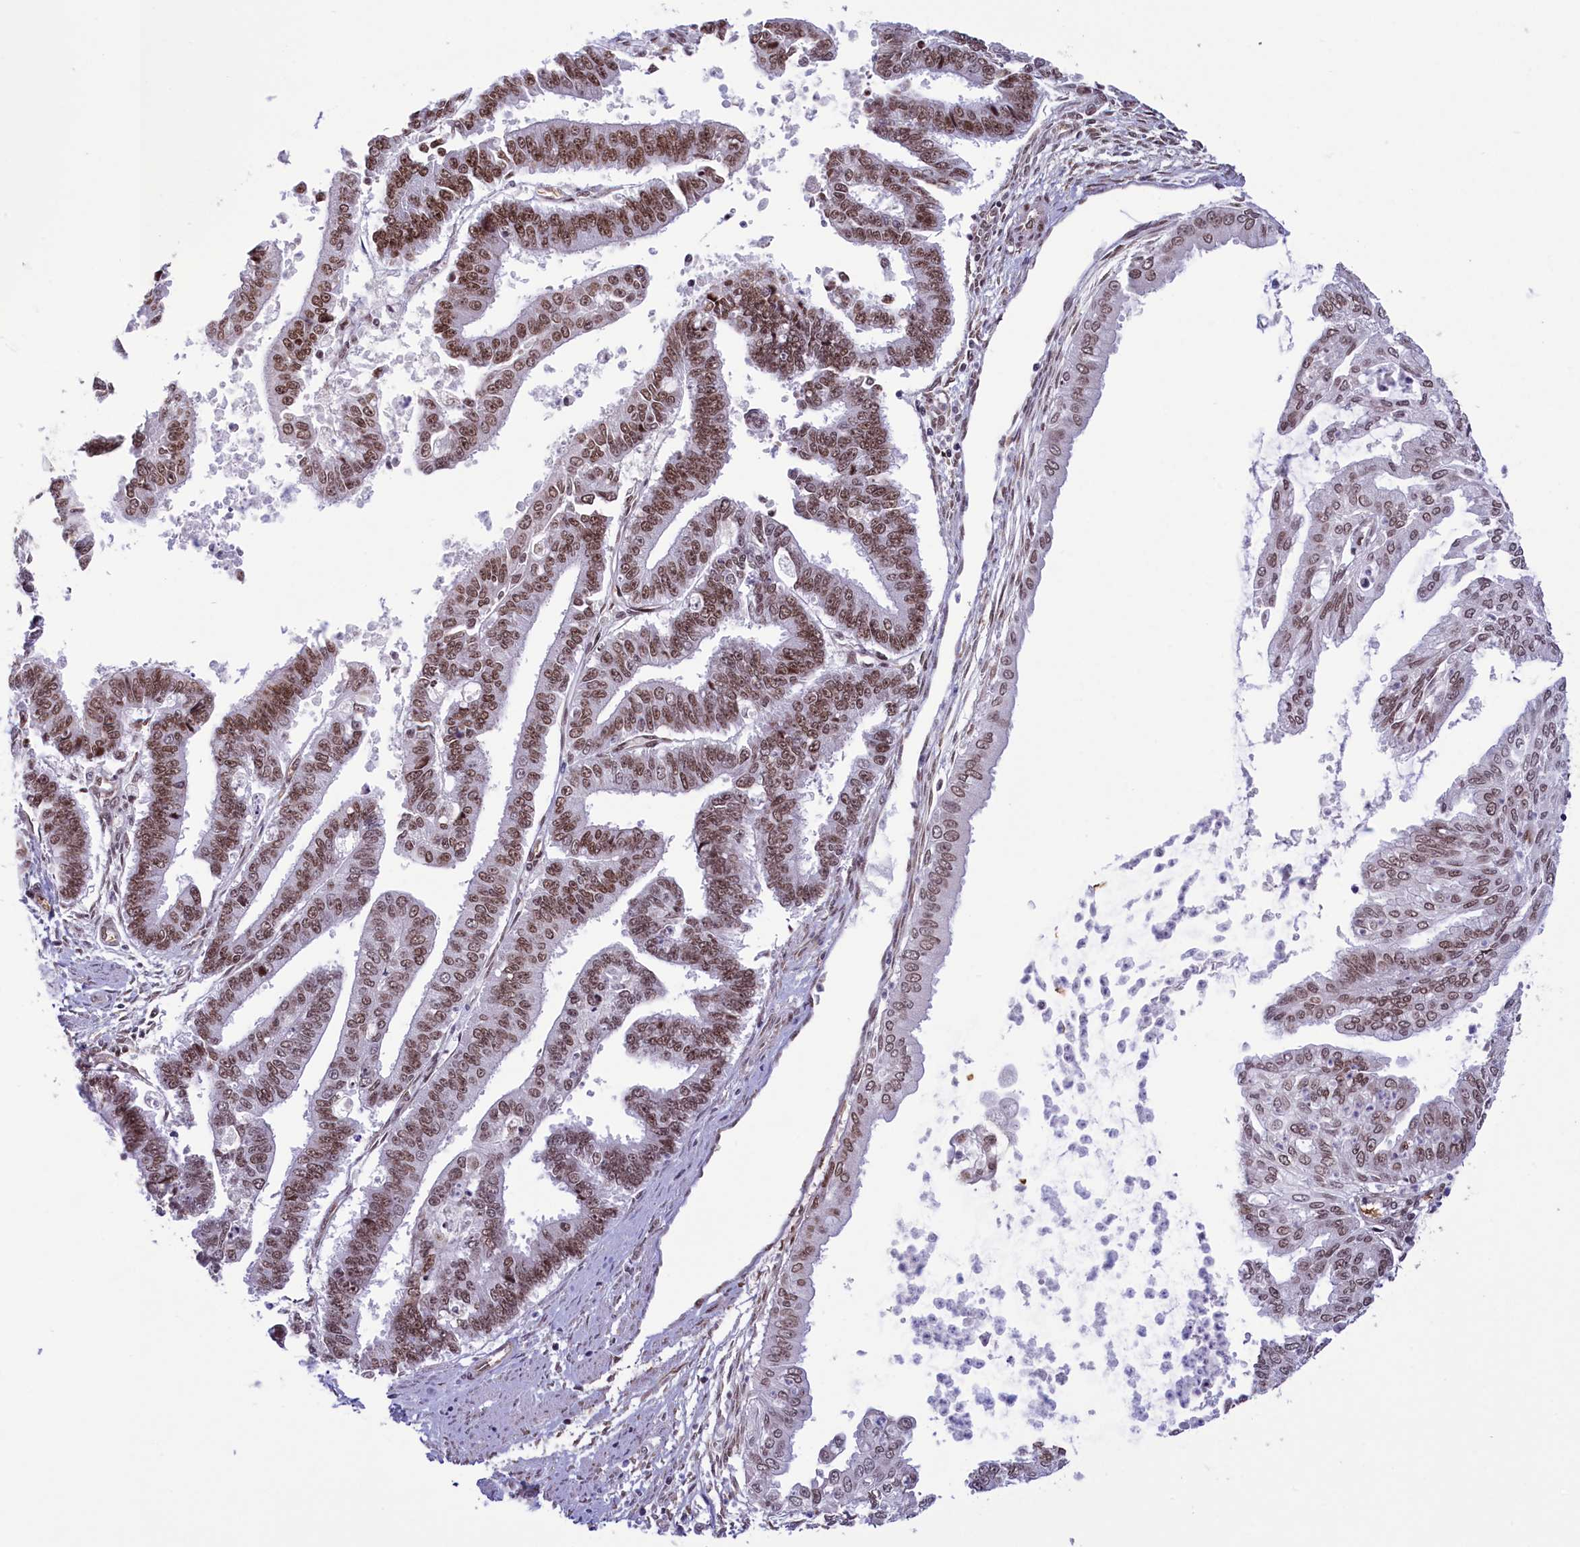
{"staining": {"intensity": "moderate", "quantity": ">75%", "location": "nuclear"}, "tissue": "endometrial cancer", "cell_type": "Tumor cells", "image_type": "cancer", "snomed": [{"axis": "morphology", "description": "Adenocarcinoma, NOS"}, {"axis": "topography", "description": "Endometrium"}], "caption": "Immunohistochemistry (IHC) image of human endometrial cancer stained for a protein (brown), which reveals medium levels of moderate nuclear staining in about >75% of tumor cells.", "gene": "MPHOSPH8", "patient": {"sex": "female", "age": 73}}